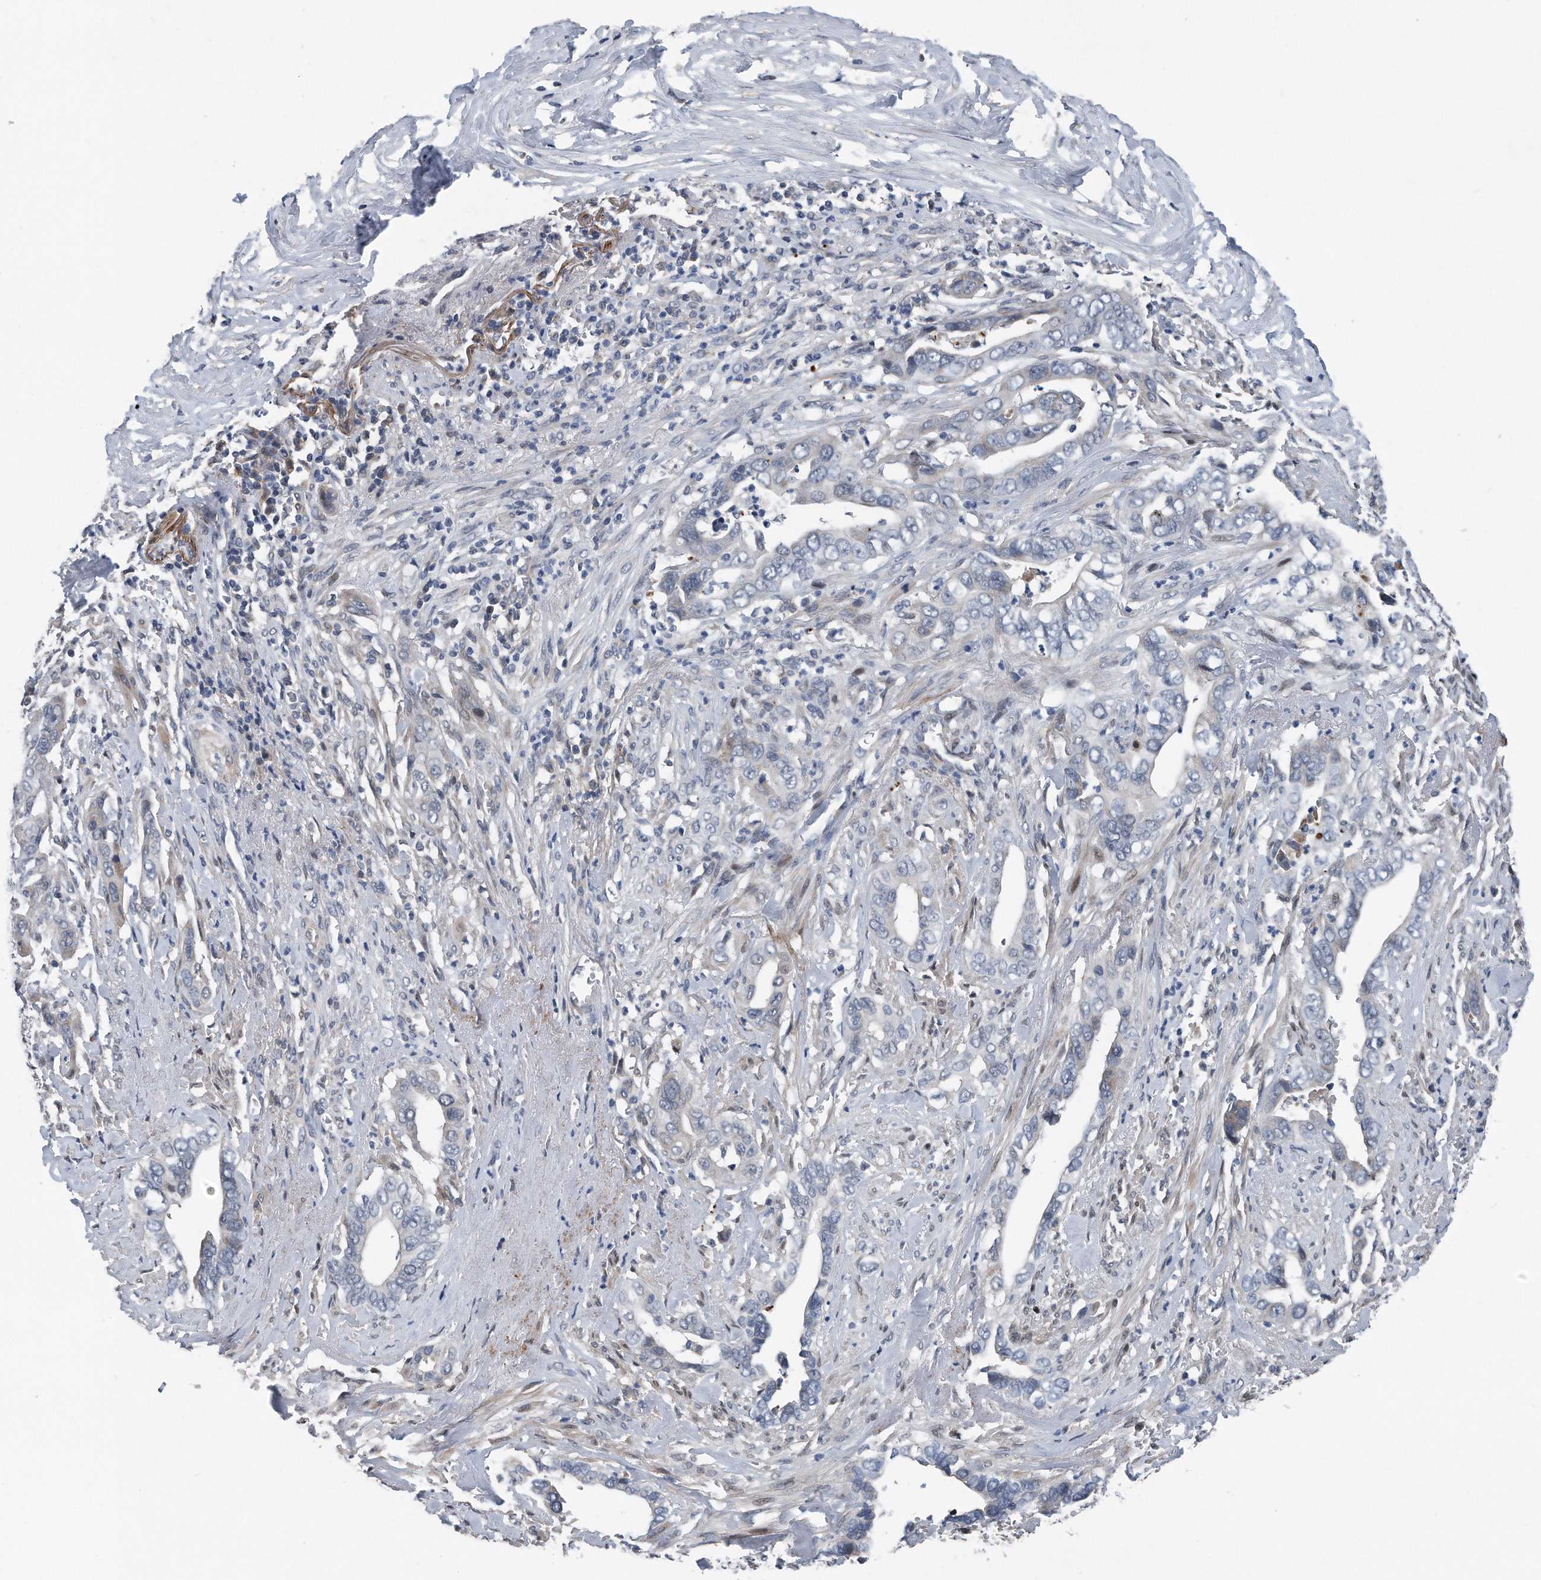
{"staining": {"intensity": "negative", "quantity": "none", "location": "none"}, "tissue": "liver cancer", "cell_type": "Tumor cells", "image_type": "cancer", "snomed": [{"axis": "morphology", "description": "Cholangiocarcinoma"}, {"axis": "topography", "description": "Liver"}], "caption": "Photomicrograph shows no significant protein expression in tumor cells of cholangiocarcinoma (liver). (Stains: DAB (3,3'-diaminobenzidine) IHC with hematoxylin counter stain, Microscopy: brightfield microscopy at high magnification).", "gene": "DST", "patient": {"sex": "female", "age": 79}}